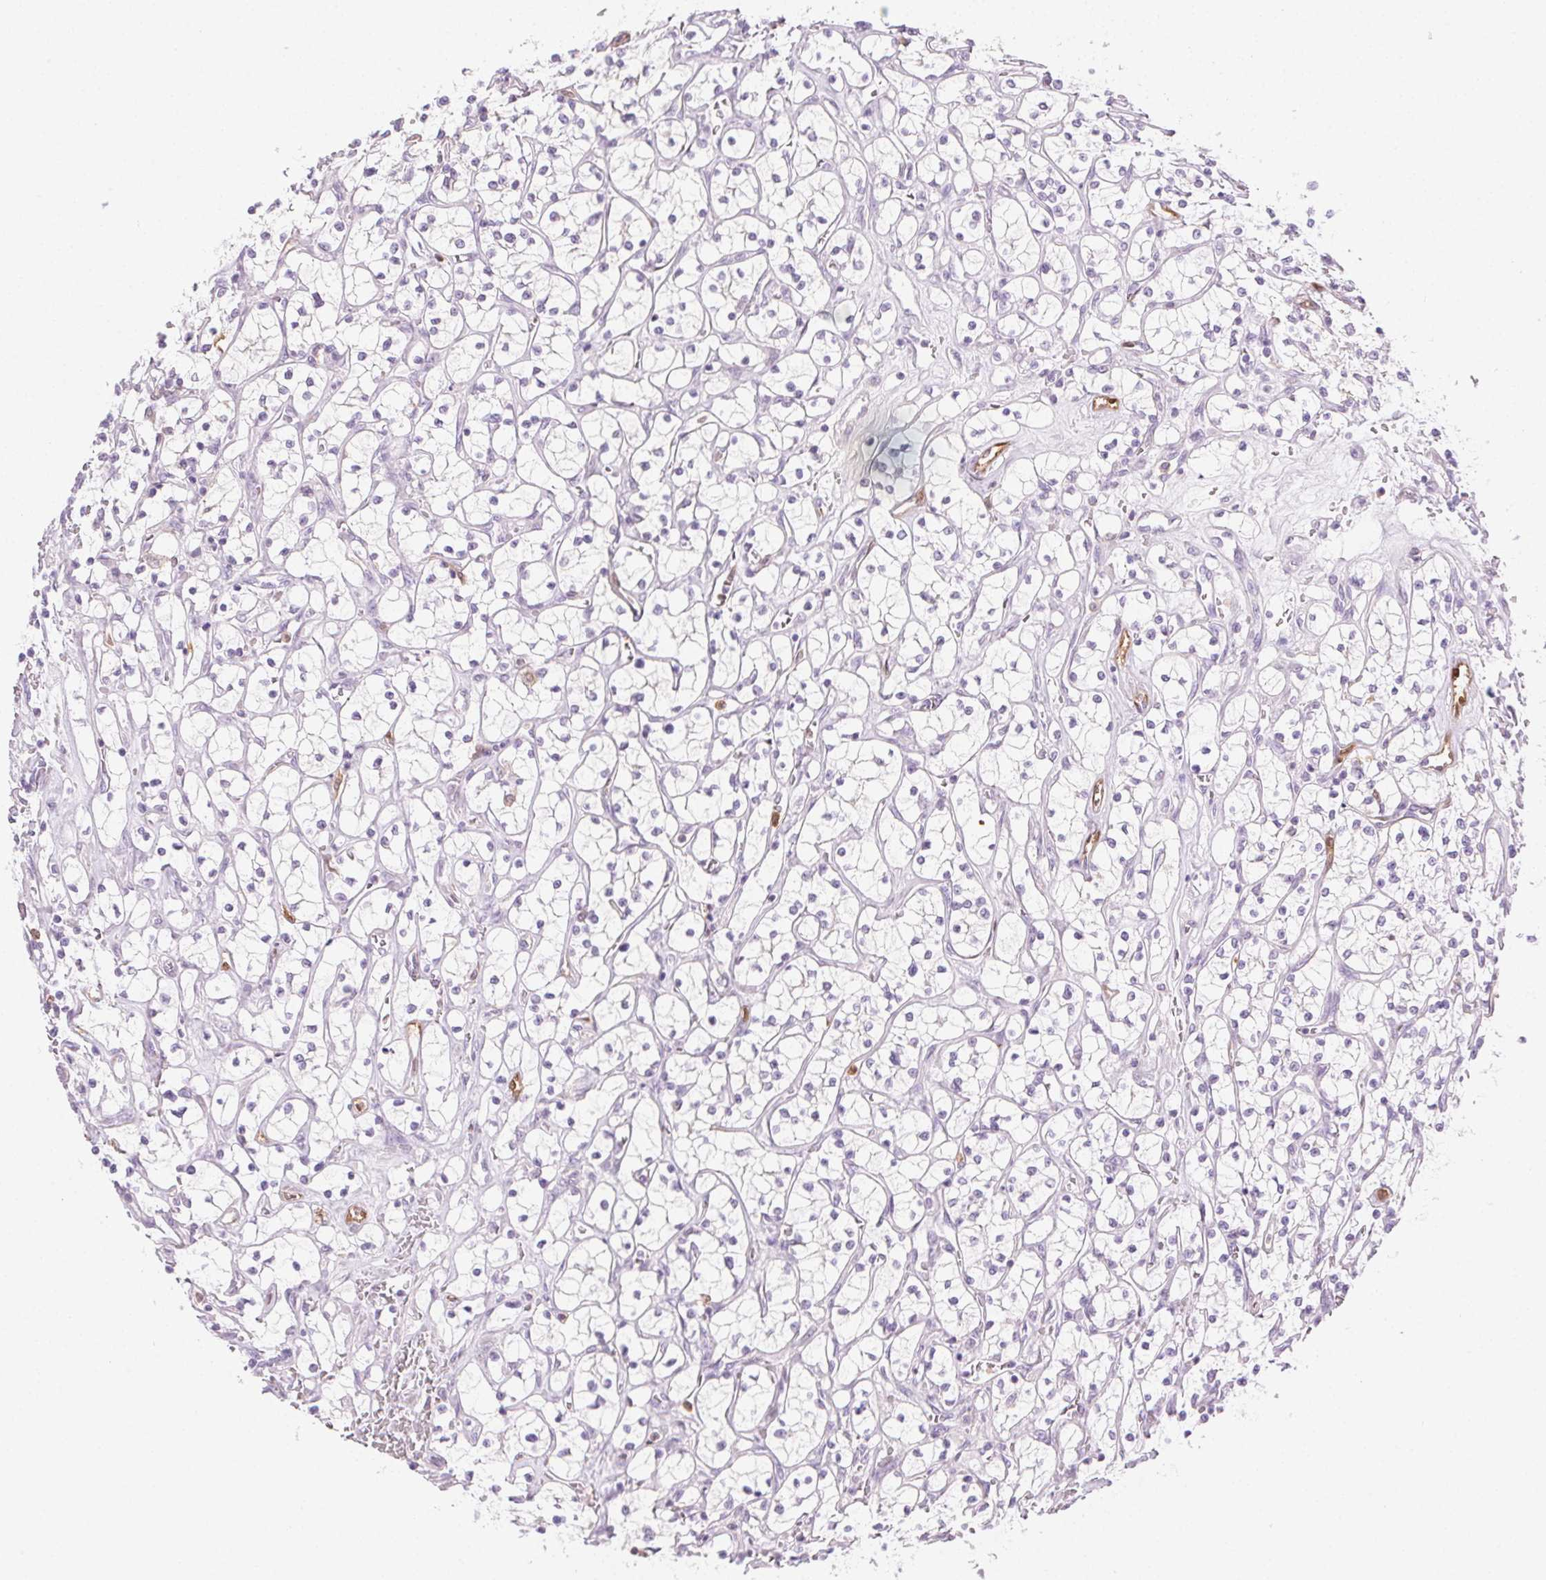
{"staining": {"intensity": "negative", "quantity": "none", "location": "none"}, "tissue": "renal cancer", "cell_type": "Tumor cells", "image_type": "cancer", "snomed": [{"axis": "morphology", "description": "Adenocarcinoma, NOS"}, {"axis": "topography", "description": "Kidney"}], "caption": "A high-resolution histopathology image shows immunohistochemistry (IHC) staining of renal cancer (adenocarcinoma), which displays no significant positivity in tumor cells.", "gene": "TMEM45A", "patient": {"sex": "female", "age": 64}}